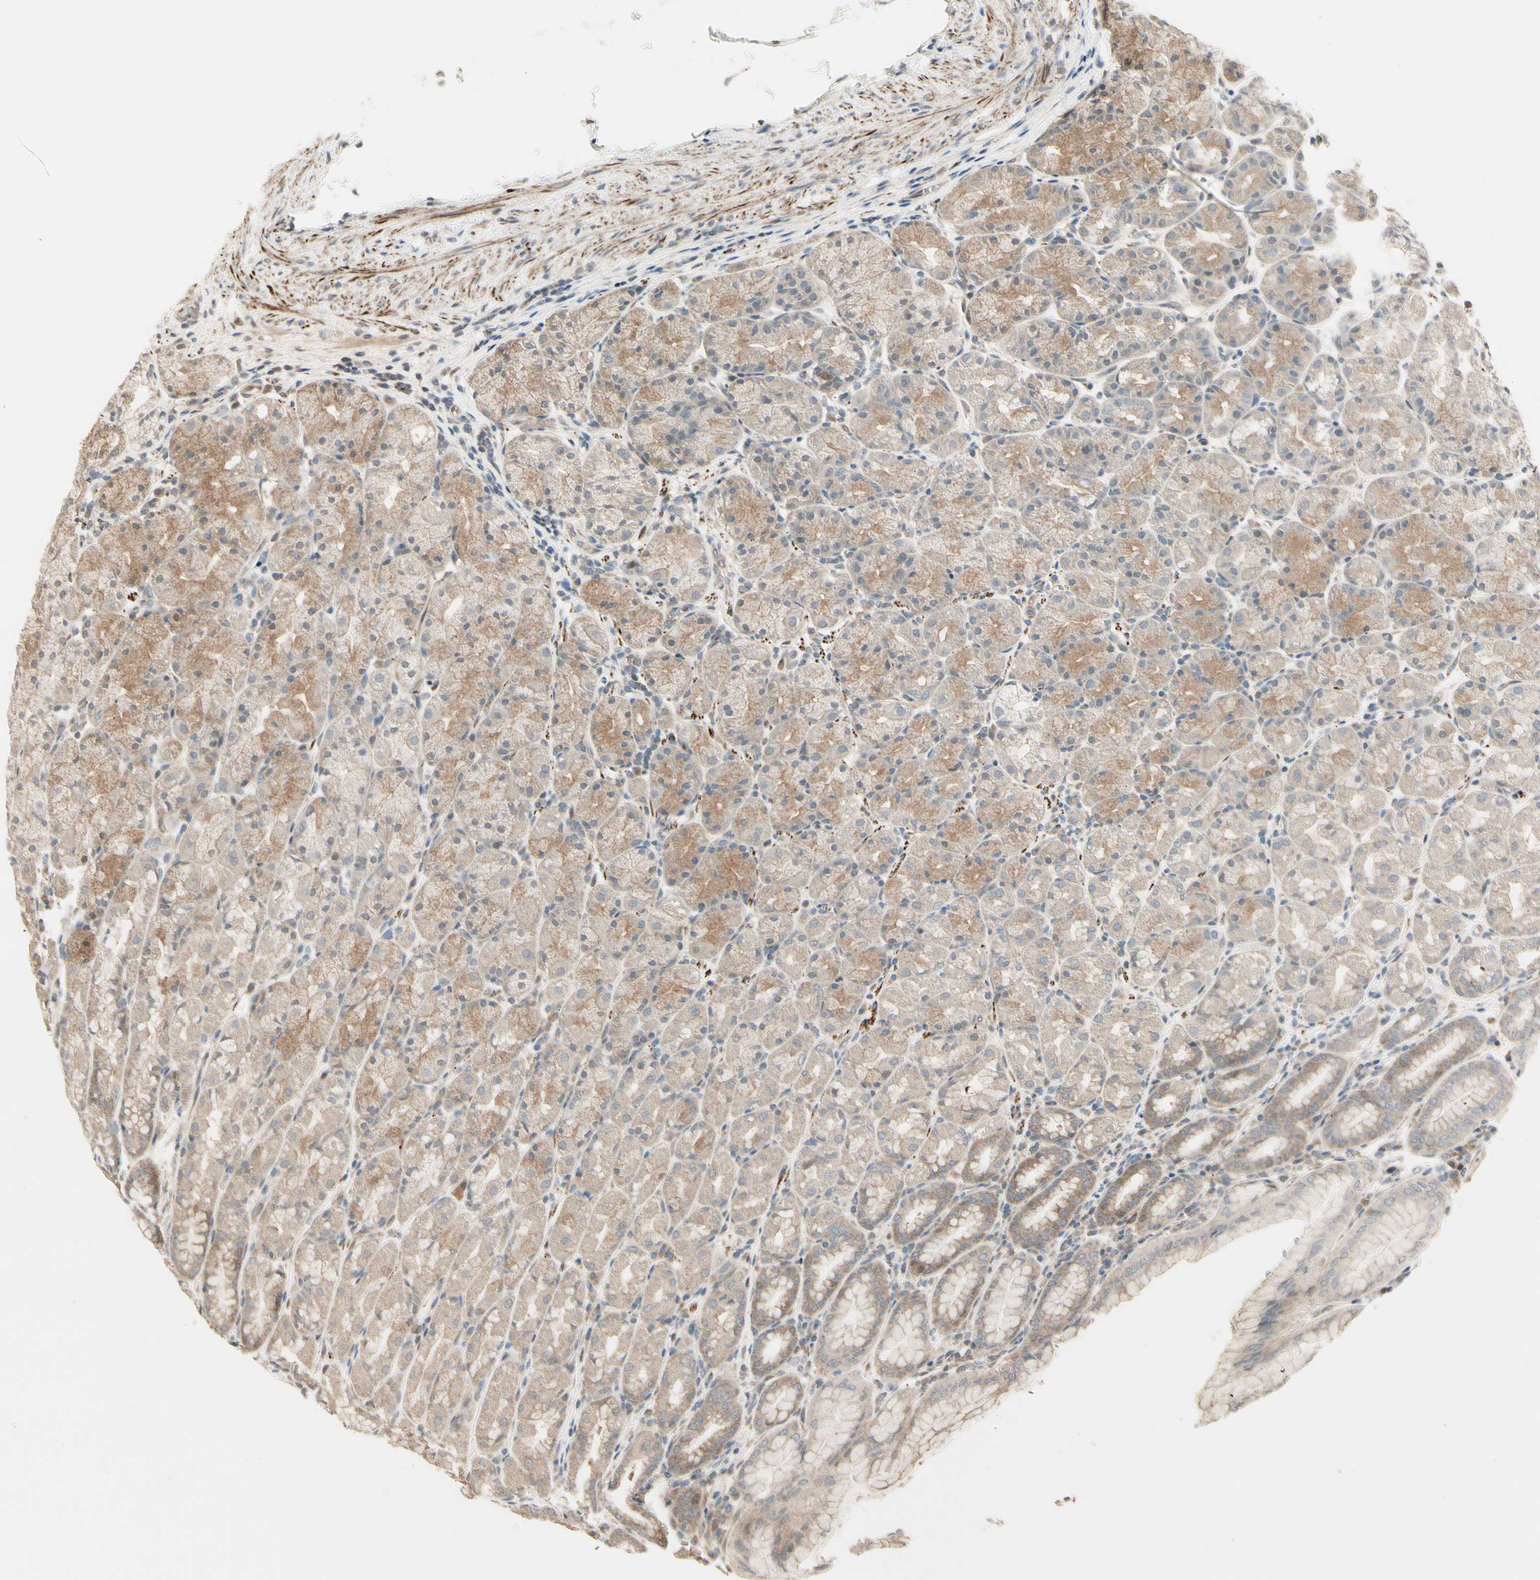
{"staining": {"intensity": "weak", "quantity": ">75%", "location": "cytoplasmic/membranous"}, "tissue": "stomach", "cell_type": "Glandular cells", "image_type": "normal", "snomed": [{"axis": "morphology", "description": "Normal tissue, NOS"}, {"axis": "topography", "description": "Stomach, upper"}], "caption": "Glandular cells exhibit weak cytoplasmic/membranous expression in about >75% of cells in normal stomach. The staining was performed using DAB to visualize the protein expression in brown, while the nuclei were stained in blue with hematoxylin (Magnification: 20x).", "gene": "SVBP", "patient": {"sex": "male", "age": 68}}